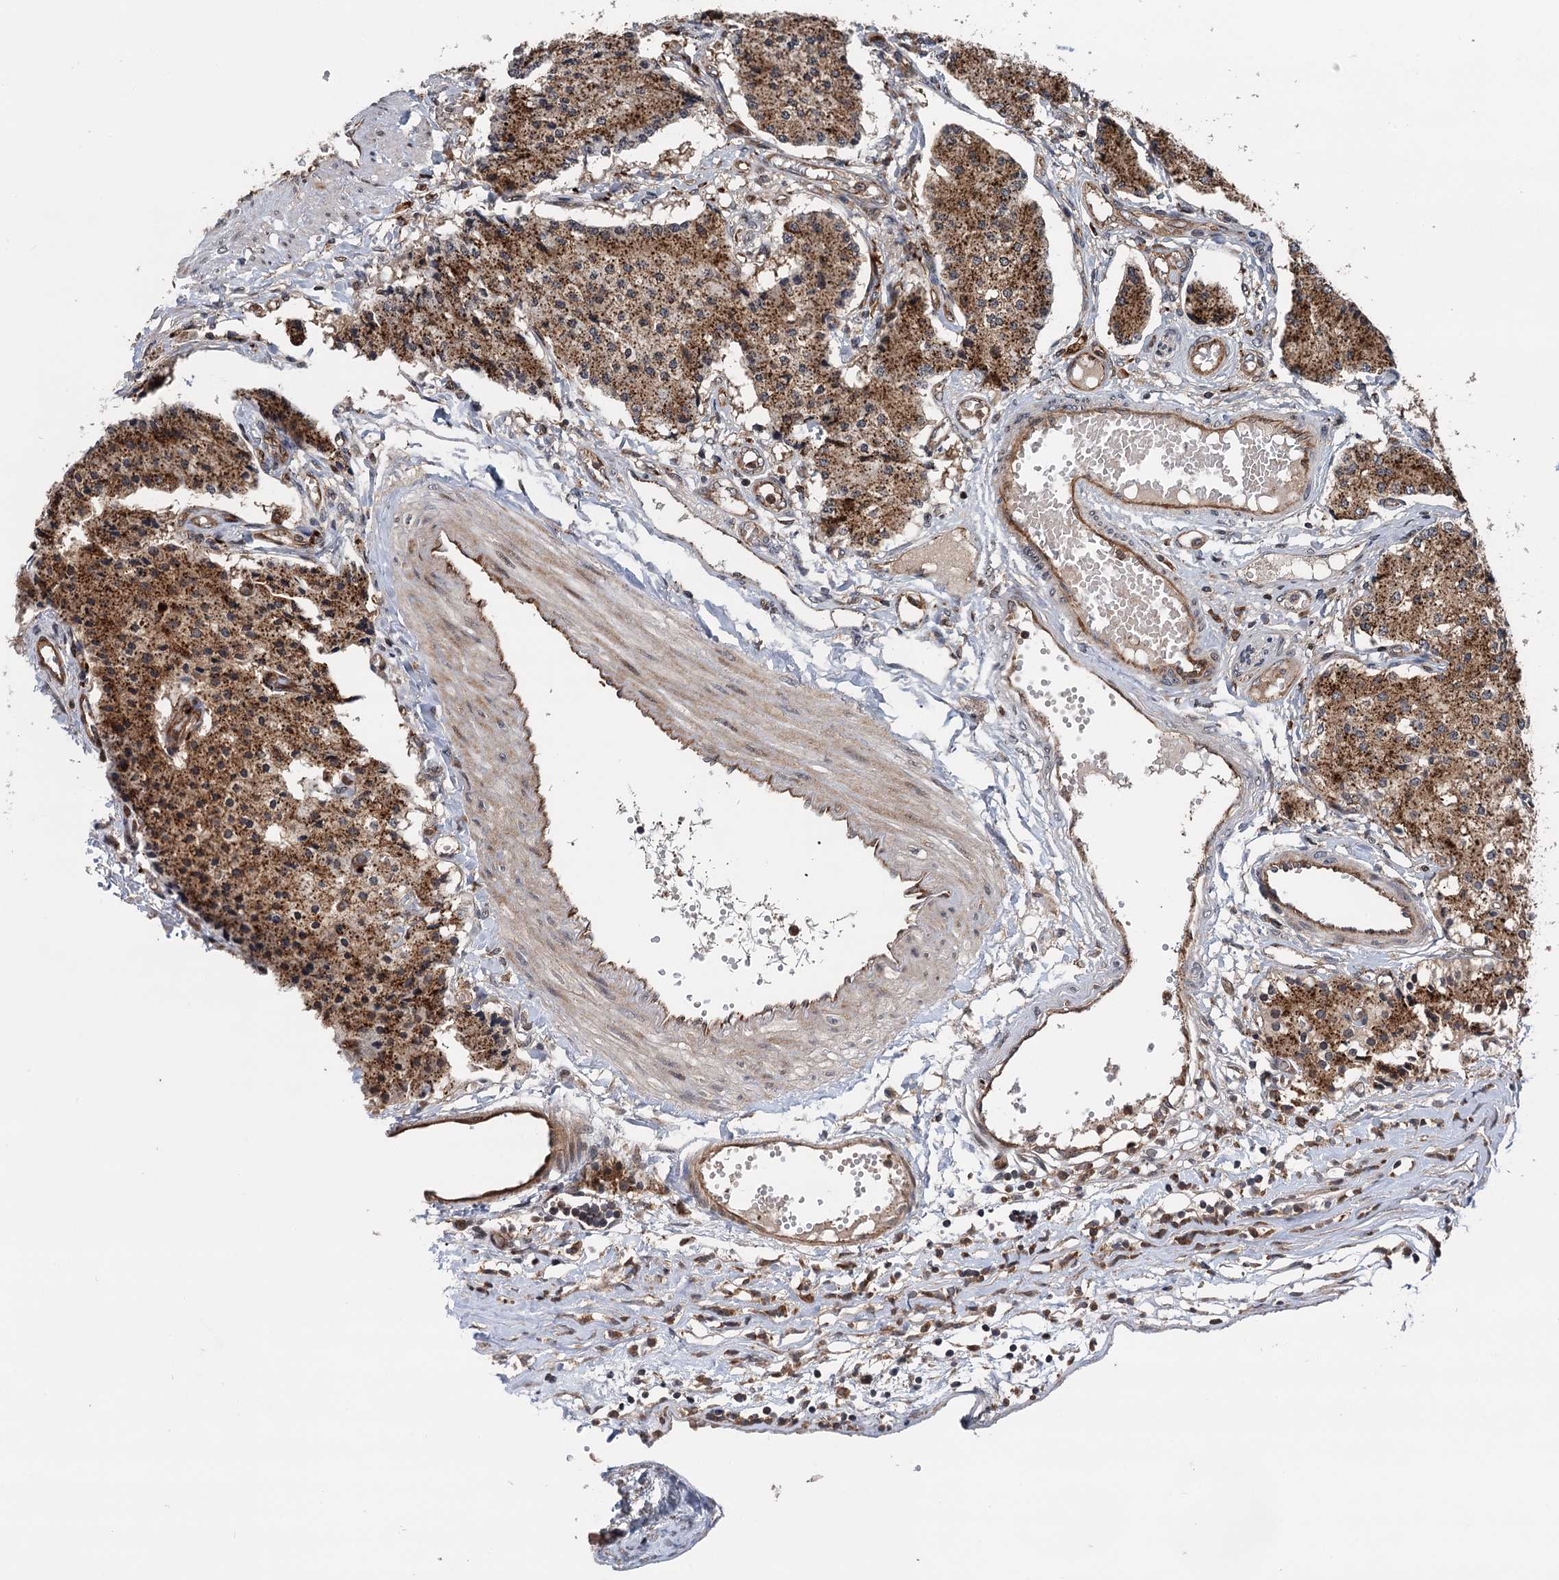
{"staining": {"intensity": "moderate", "quantity": ">75%", "location": "cytoplasmic/membranous"}, "tissue": "carcinoid", "cell_type": "Tumor cells", "image_type": "cancer", "snomed": [{"axis": "morphology", "description": "Carcinoid, malignant, NOS"}, {"axis": "topography", "description": "Colon"}], "caption": "Immunohistochemistry (IHC) histopathology image of neoplastic tissue: malignant carcinoid stained using immunohistochemistry (IHC) demonstrates medium levels of moderate protein expression localized specifically in the cytoplasmic/membranous of tumor cells, appearing as a cytoplasmic/membranous brown color.", "gene": "NLRP10", "patient": {"sex": "female", "age": 52}}